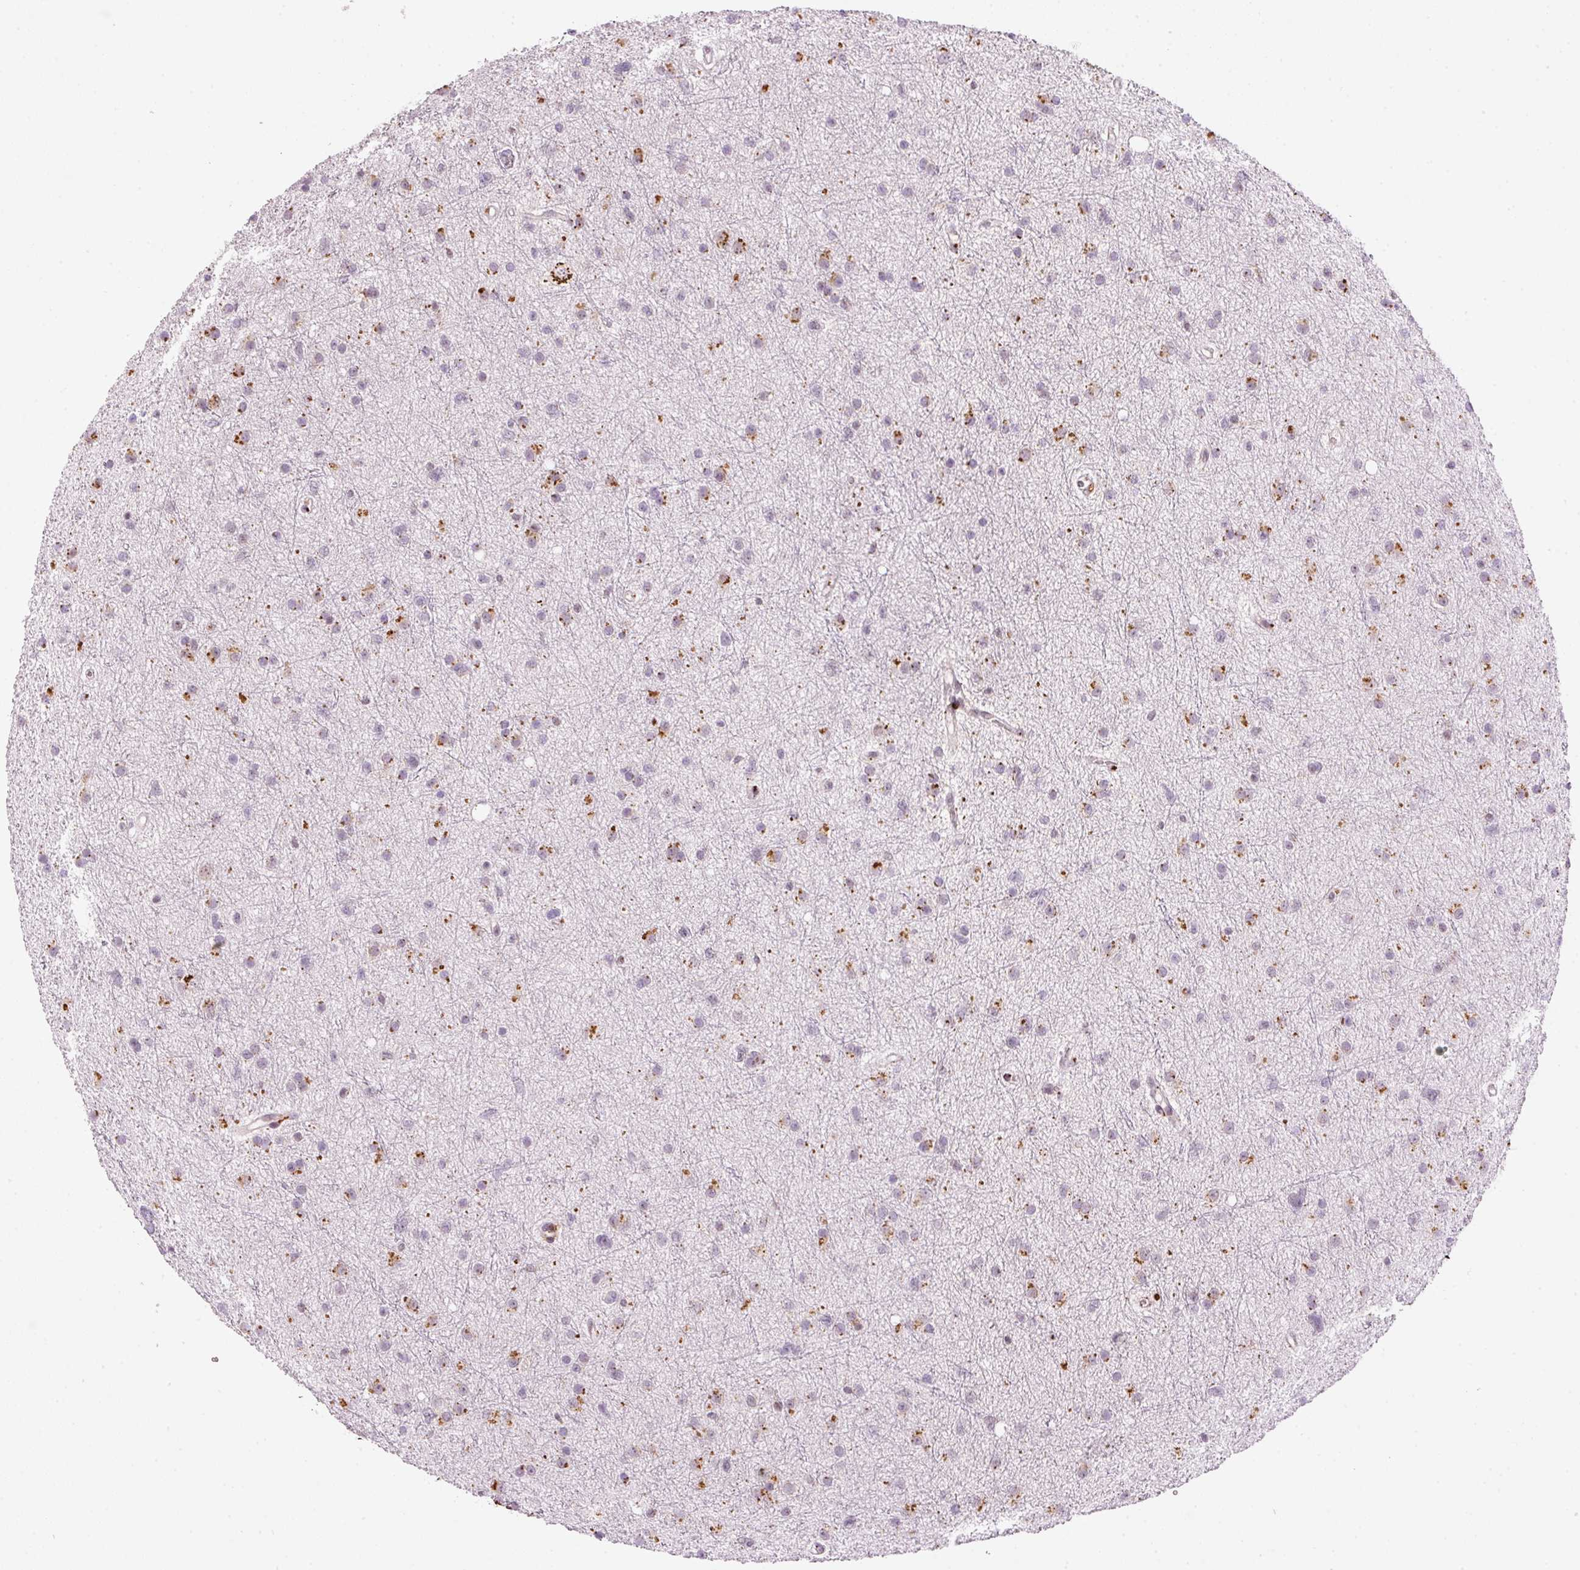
{"staining": {"intensity": "moderate", "quantity": "25%-75%", "location": "cytoplasmic/membranous"}, "tissue": "glioma", "cell_type": "Tumor cells", "image_type": "cancer", "snomed": [{"axis": "morphology", "description": "Glioma, malignant, Low grade"}, {"axis": "topography", "description": "Cerebral cortex"}], "caption": "This histopathology image exhibits immunohistochemistry staining of malignant glioma (low-grade), with medium moderate cytoplasmic/membranous positivity in approximately 25%-75% of tumor cells.", "gene": "ZNF639", "patient": {"sex": "female", "age": 39}}